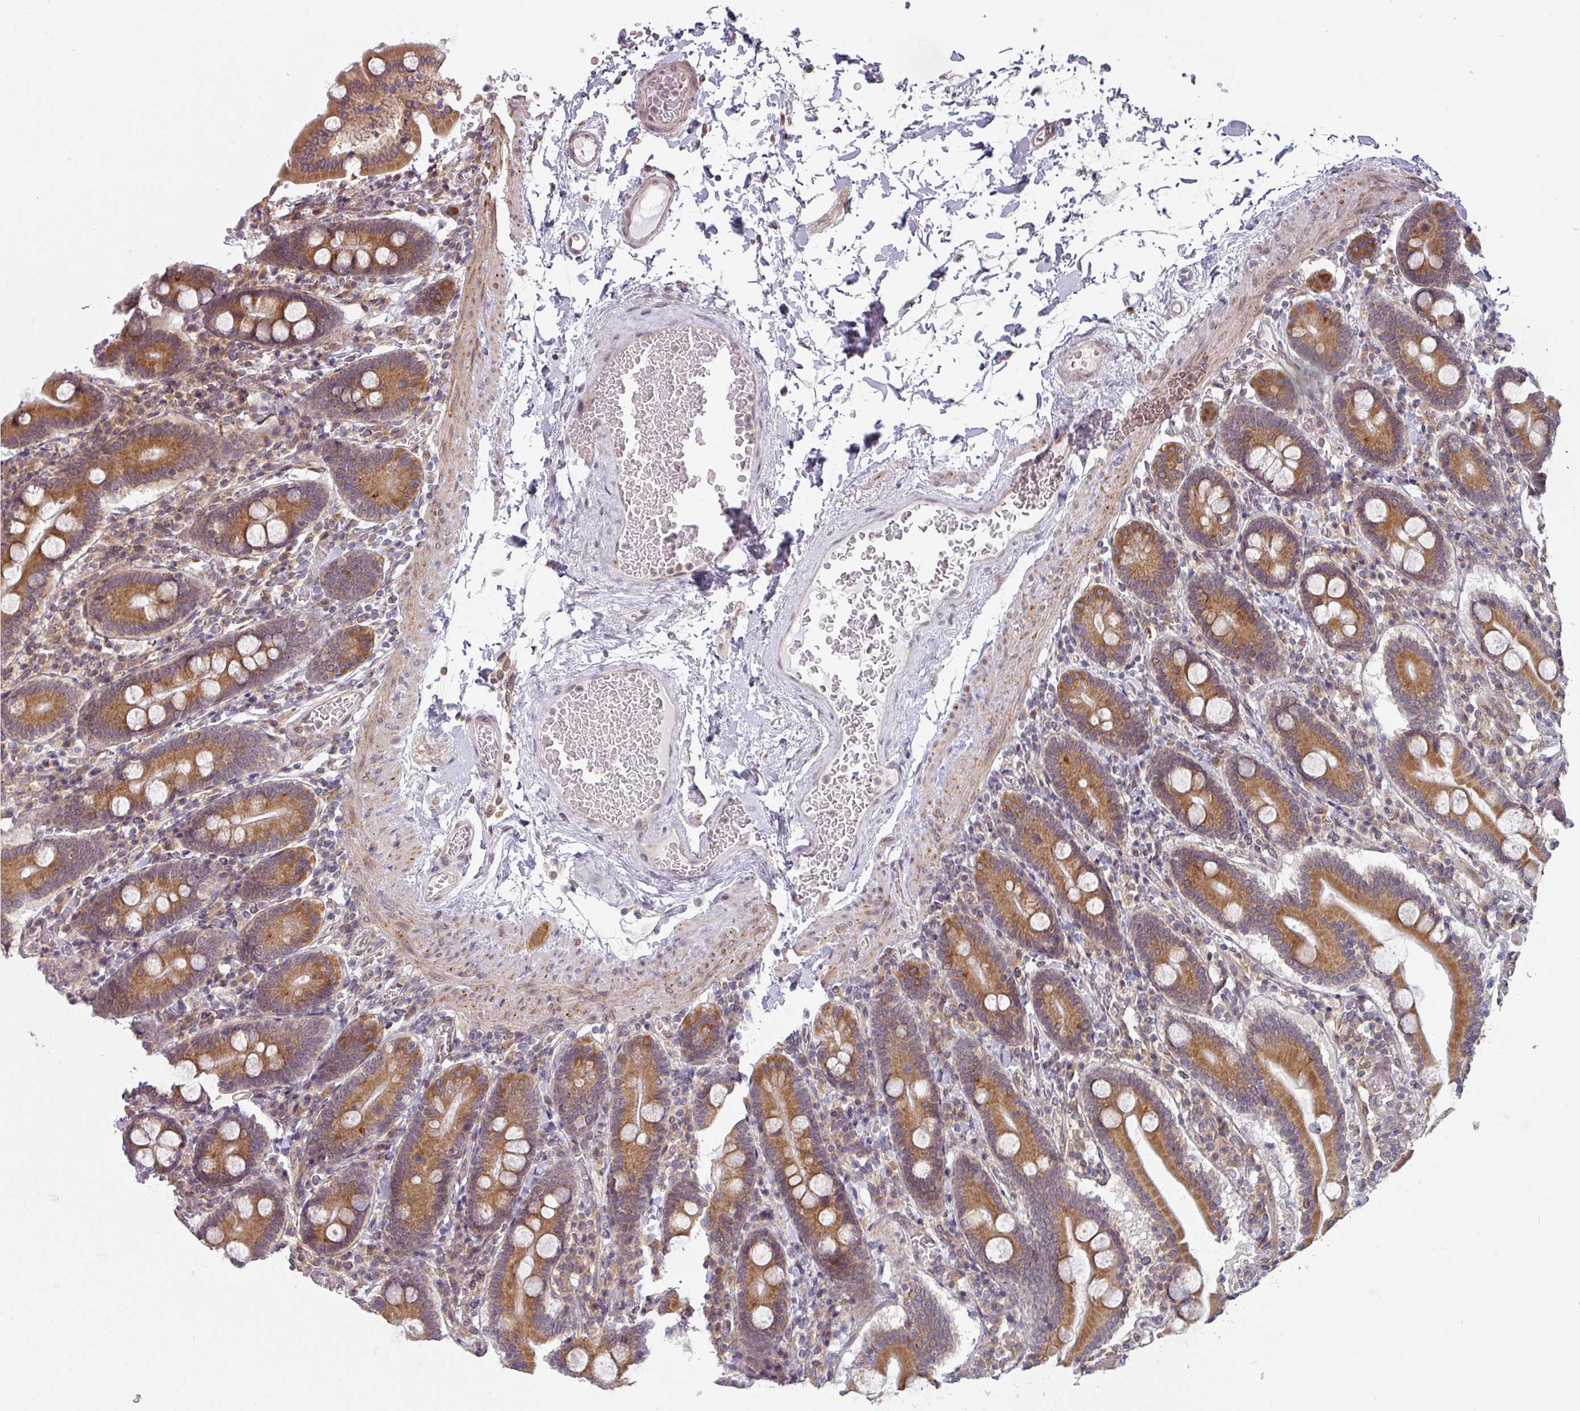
{"staining": {"intensity": "strong", "quantity": ">75%", "location": "cytoplasmic/membranous"}, "tissue": "duodenum", "cell_type": "Glandular cells", "image_type": "normal", "snomed": [{"axis": "morphology", "description": "Normal tissue, NOS"}, {"axis": "topography", "description": "Duodenum"}], "caption": "A micrograph of duodenum stained for a protein demonstrates strong cytoplasmic/membranous brown staining in glandular cells. (DAB (3,3'-diaminobenzidine) IHC, brown staining for protein, blue staining for nuclei).", "gene": "TAPT1", "patient": {"sex": "male", "age": 55}}